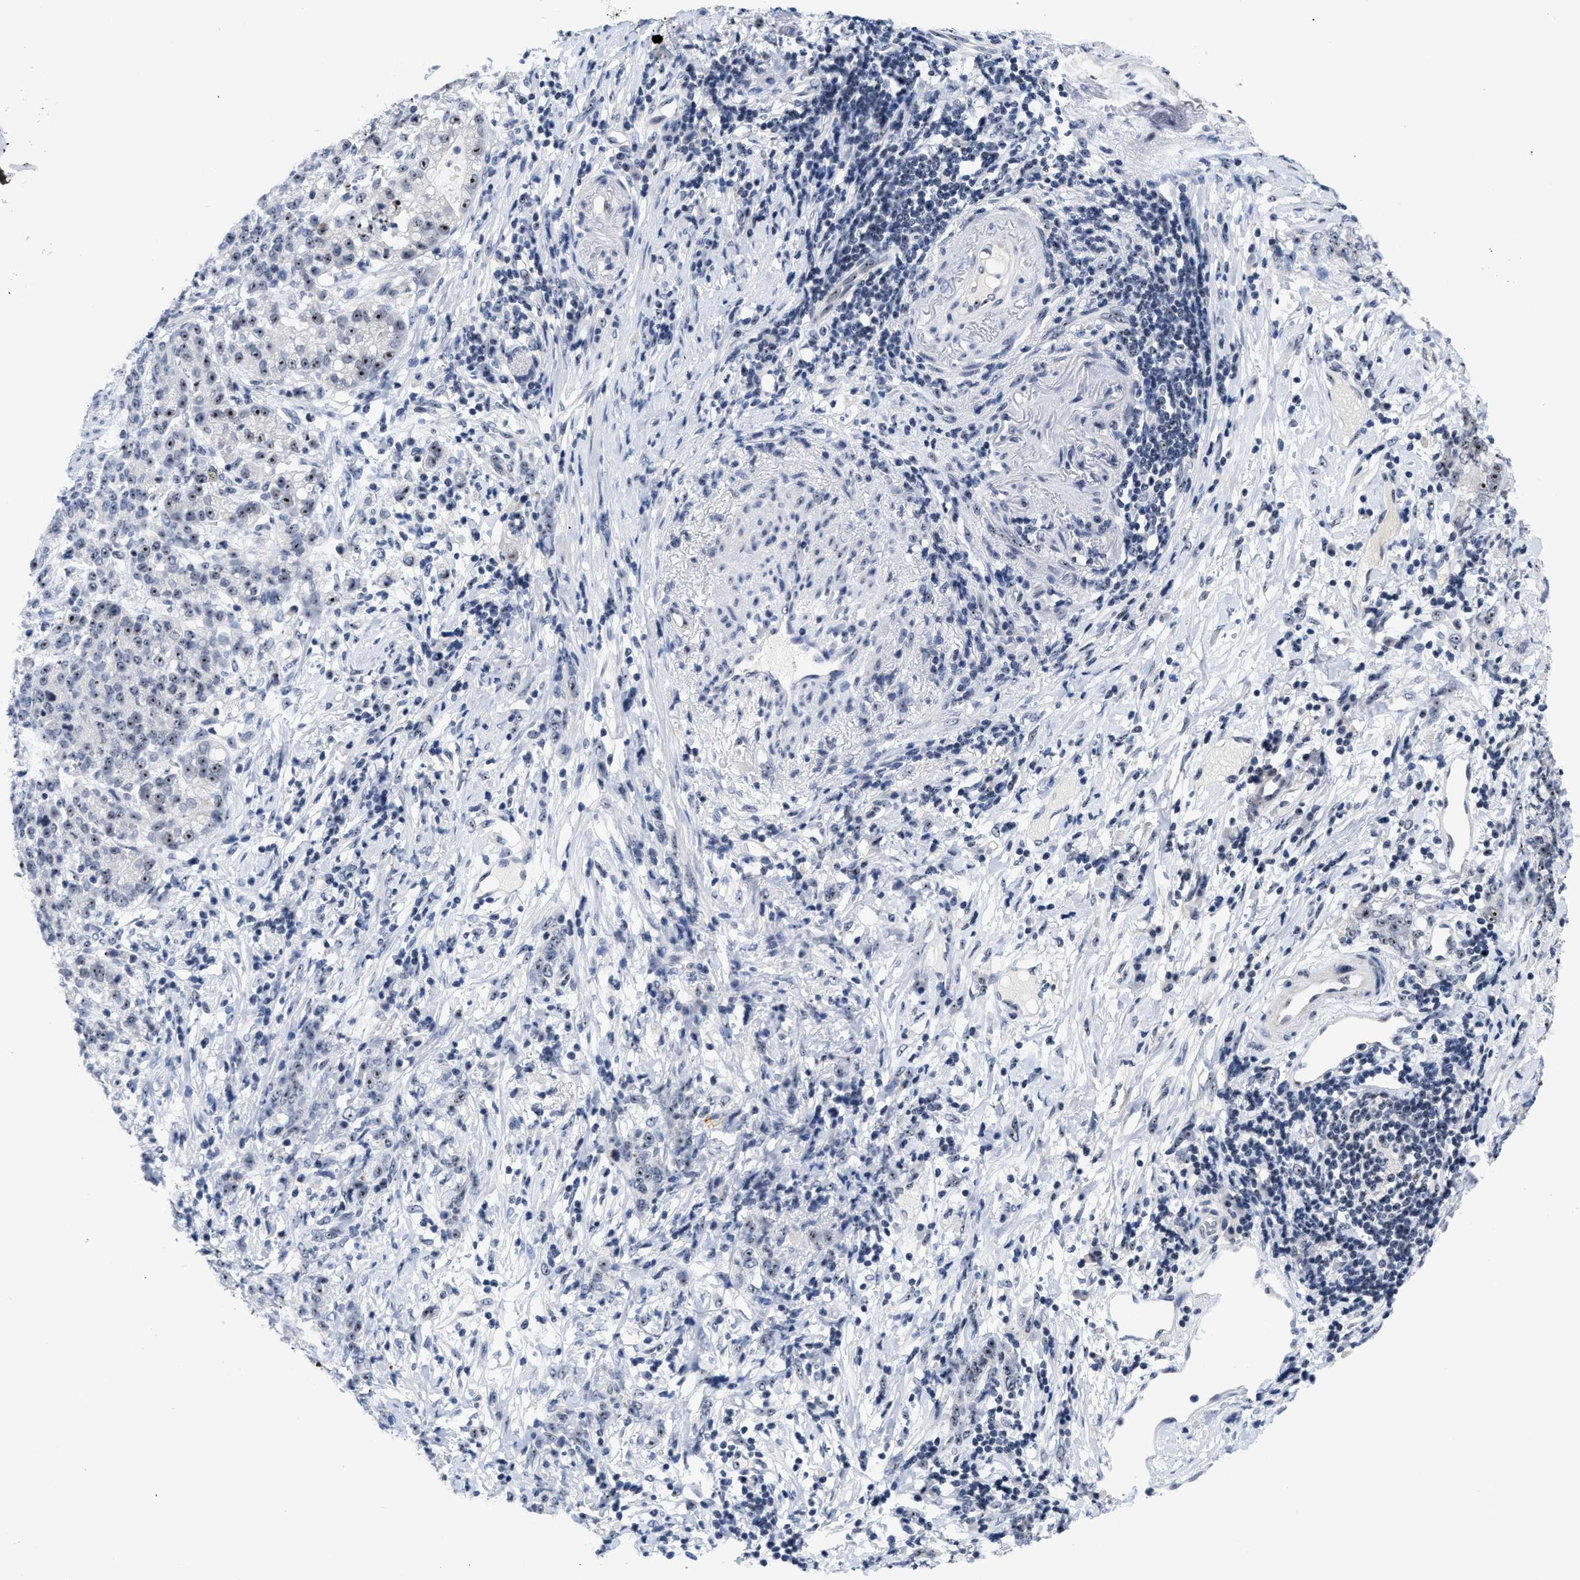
{"staining": {"intensity": "moderate", "quantity": "25%-75%", "location": "nuclear"}, "tissue": "stomach cancer", "cell_type": "Tumor cells", "image_type": "cancer", "snomed": [{"axis": "morphology", "description": "Adenocarcinoma, NOS"}, {"axis": "topography", "description": "Stomach, lower"}], "caption": "Protein staining displays moderate nuclear expression in approximately 25%-75% of tumor cells in adenocarcinoma (stomach). (IHC, brightfield microscopy, high magnification).", "gene": "NOP58", "patient": {"sex": "male", "age": 88}}